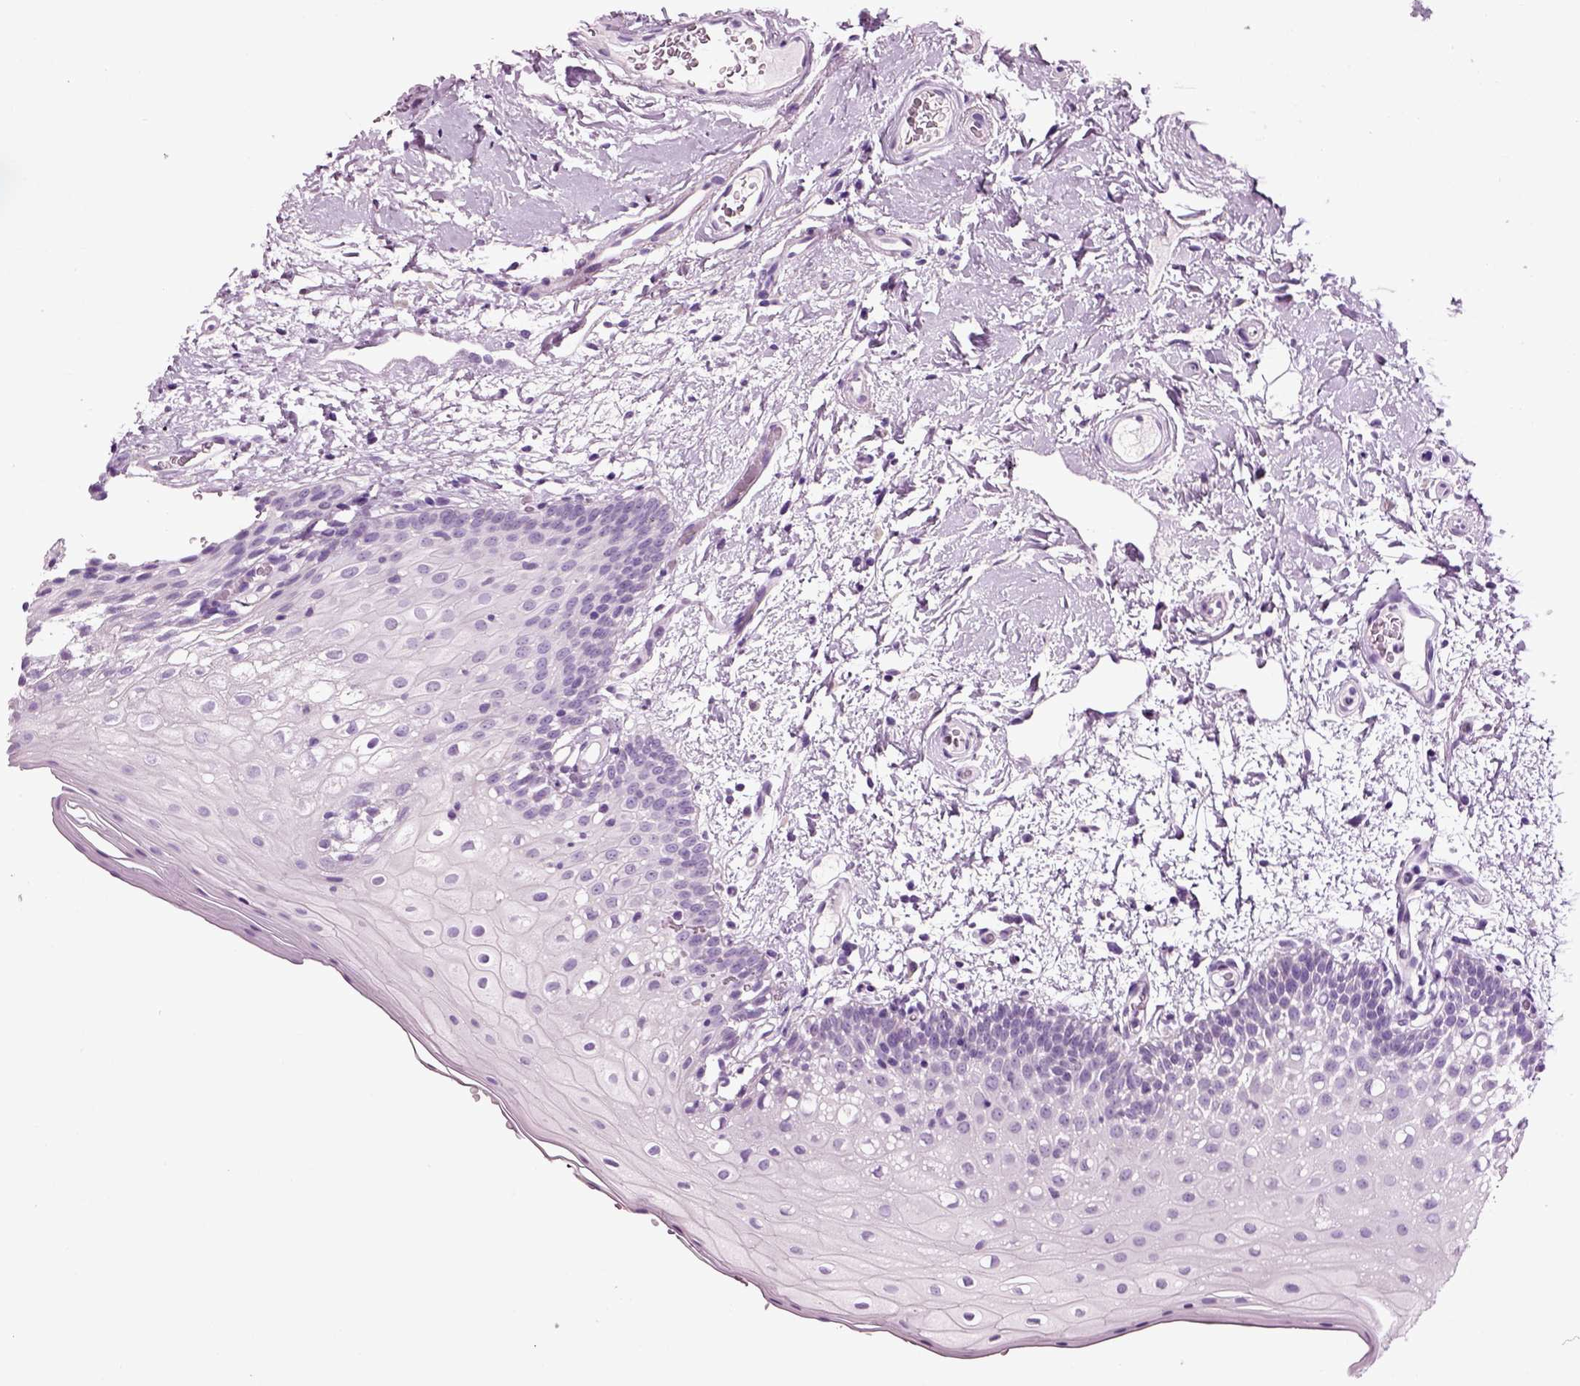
{"staining": {"intensity": "negative", "quantity": "none", "location": "none"}, "tissue": "oral mucosa", "cell_type": "Squamous epithelial cells", "image_type": "normal", "snomed": [{"axis": "morphology", "description": "Normal tissue, NOS"}, {"axis": "morphology", "description": "Squamous cell carcinoma, NOS"}, {"axis": "topography", "description": "Oral tissue"}, {"axis": "topography", "description": "Head-Neck"}], "caption": "IHC micrograph of normal human oral mucosa stained for a protein (brown), which displays no positivity in squamous epithelial cells.", "gene": "DNAH10", "patient": {"sex": "male", "age": 69}}